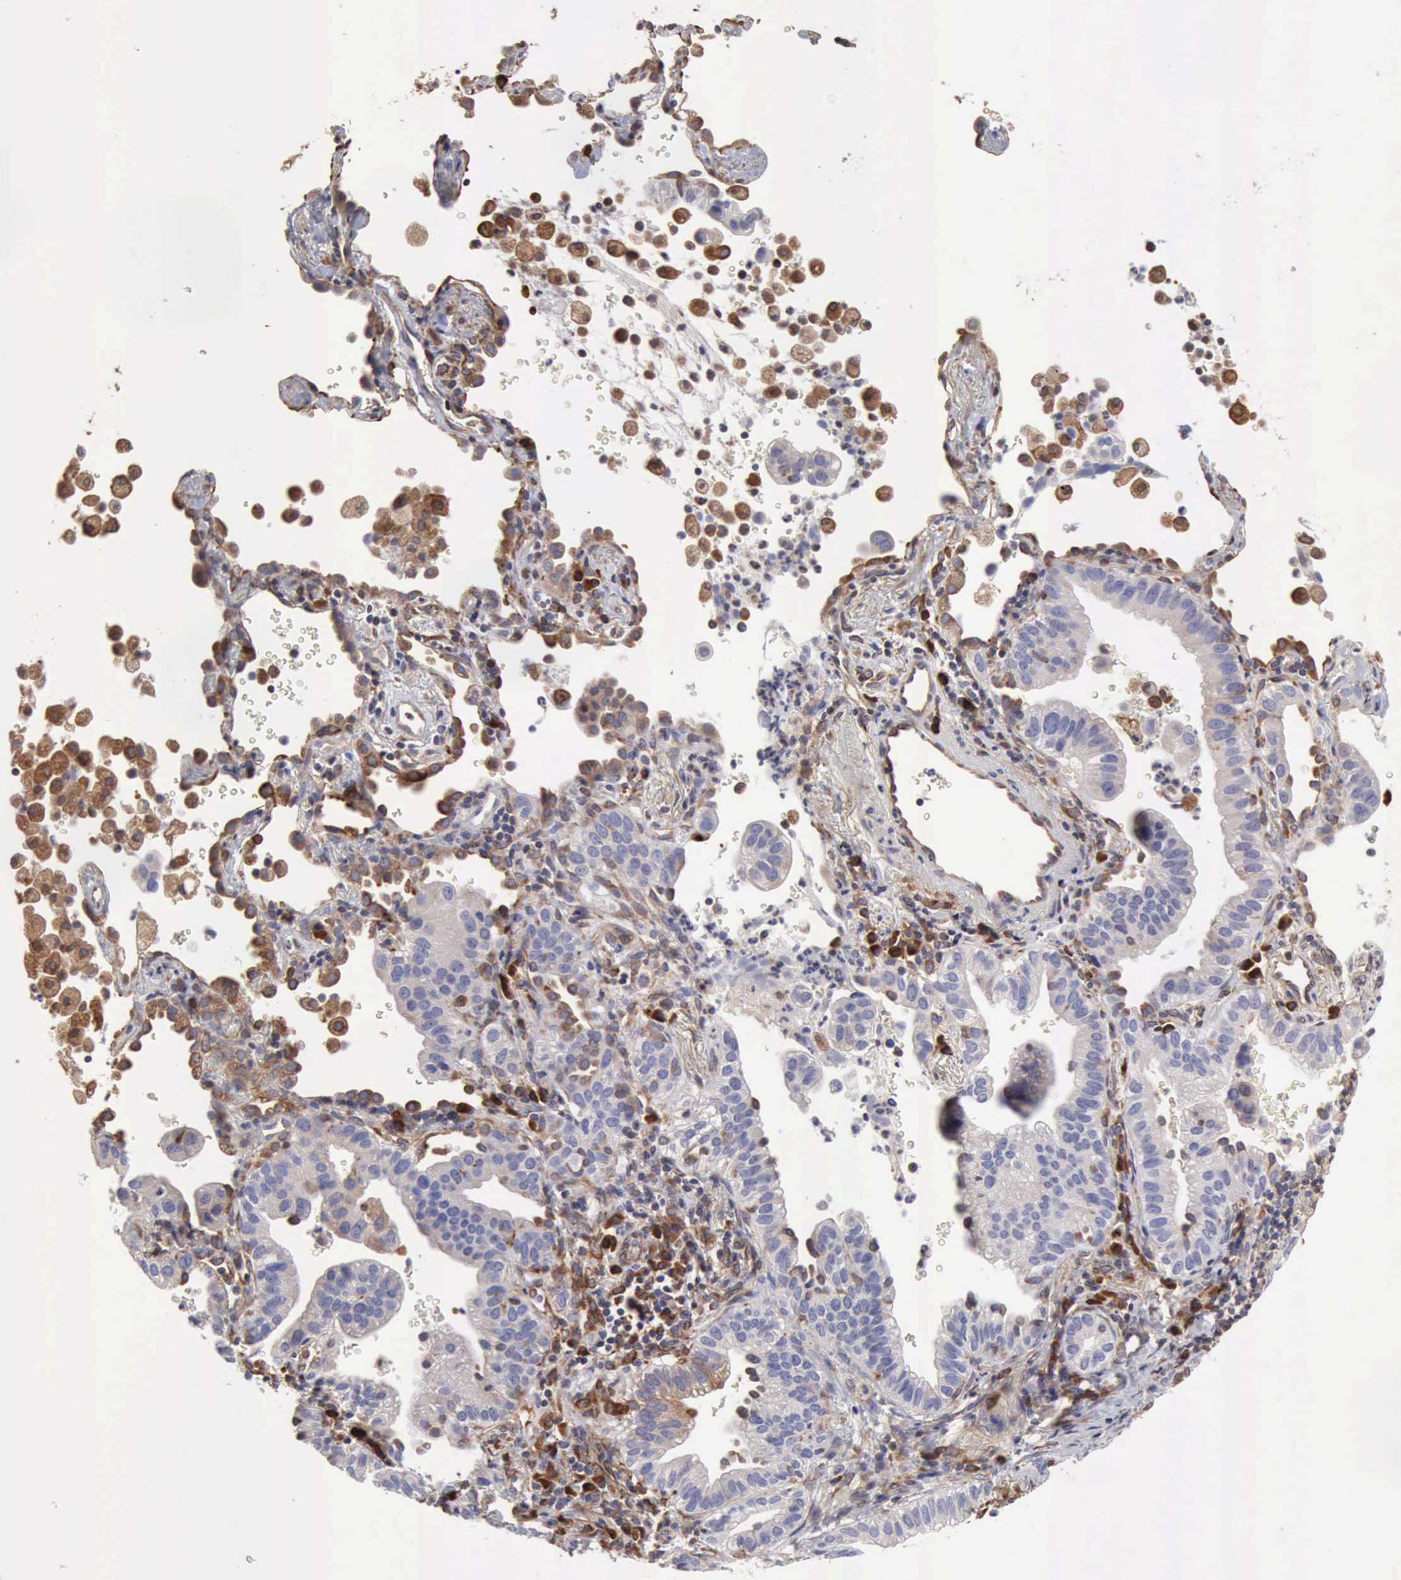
{"staining": {"intensity": "weak", "quantity": "25%-75%", "location": "cytoplasmic/membranous"}, "tissue": "lung cancer", "cell_type": "Tumor cells", "image_type": "cancer", "snomed": [{"axis": "morphology", "description": "Adenocarcinoma, NOS"}, {"axis": "topography", "description": "Lung"}], "caption": "Tumor cells display weak cytoplasmic/membranous positivity in about 25%-75% of cells in adenocarcinoma (lung).", "gene": "APOL2", "patient": {"sex": "female", "age": 50}}